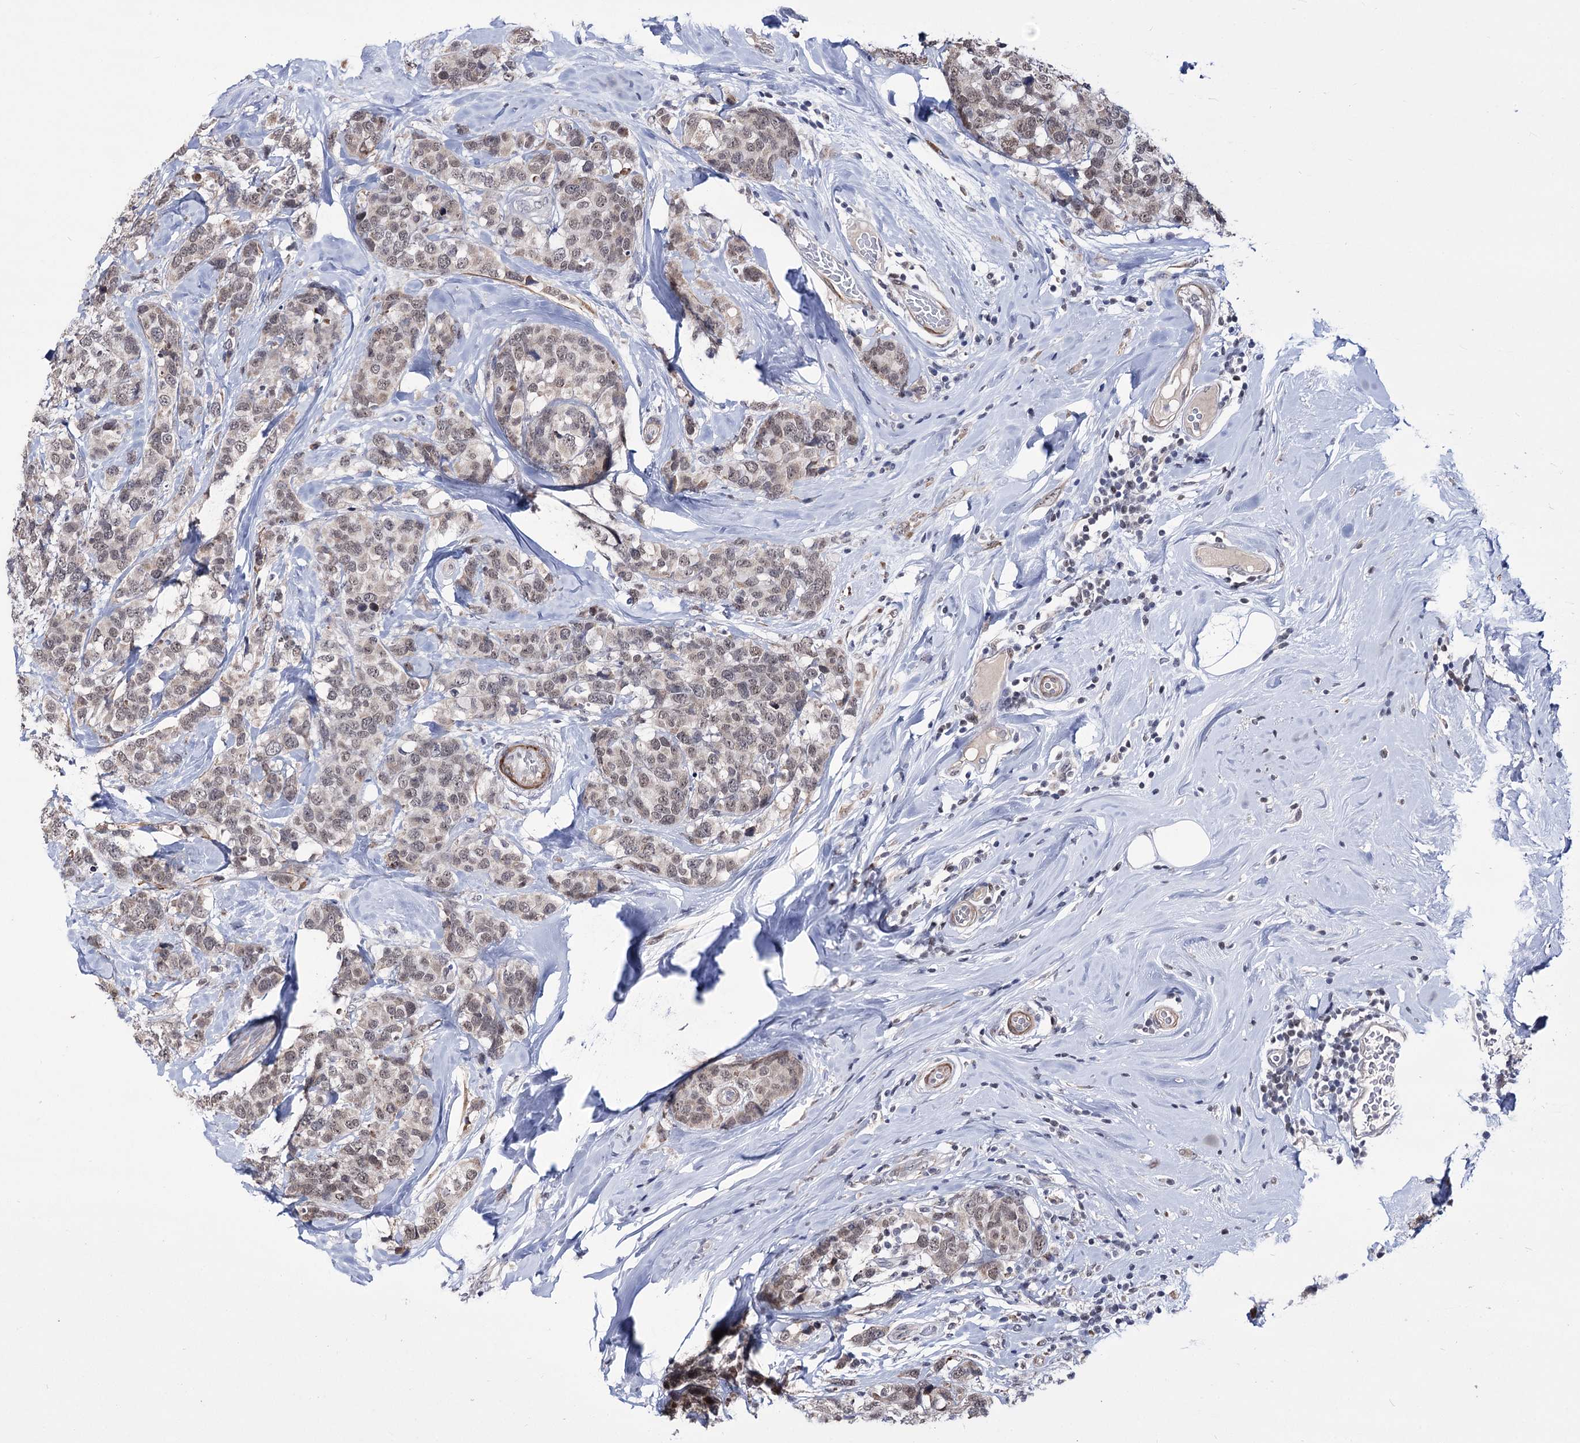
{"staining": {"intensity": "weak", "quantity": "<25%", "location": "nuclear"}, "tissue": "breast cancer", "cell_type": "Tumor cells", "image_type": "cancer", "snomed": [{"axis": "morphology", "description": "Lobular carcinoma"}, {"axis": "topography", "description": "Breast"}], "caption": "This is an immunohistochemistry (IHC) histopathology image of breast cancer (lobular carcinoma). There is no staining in tumor cells.", "gene": "PPRC1", "patient": {"sex": "female", "age": 59}}